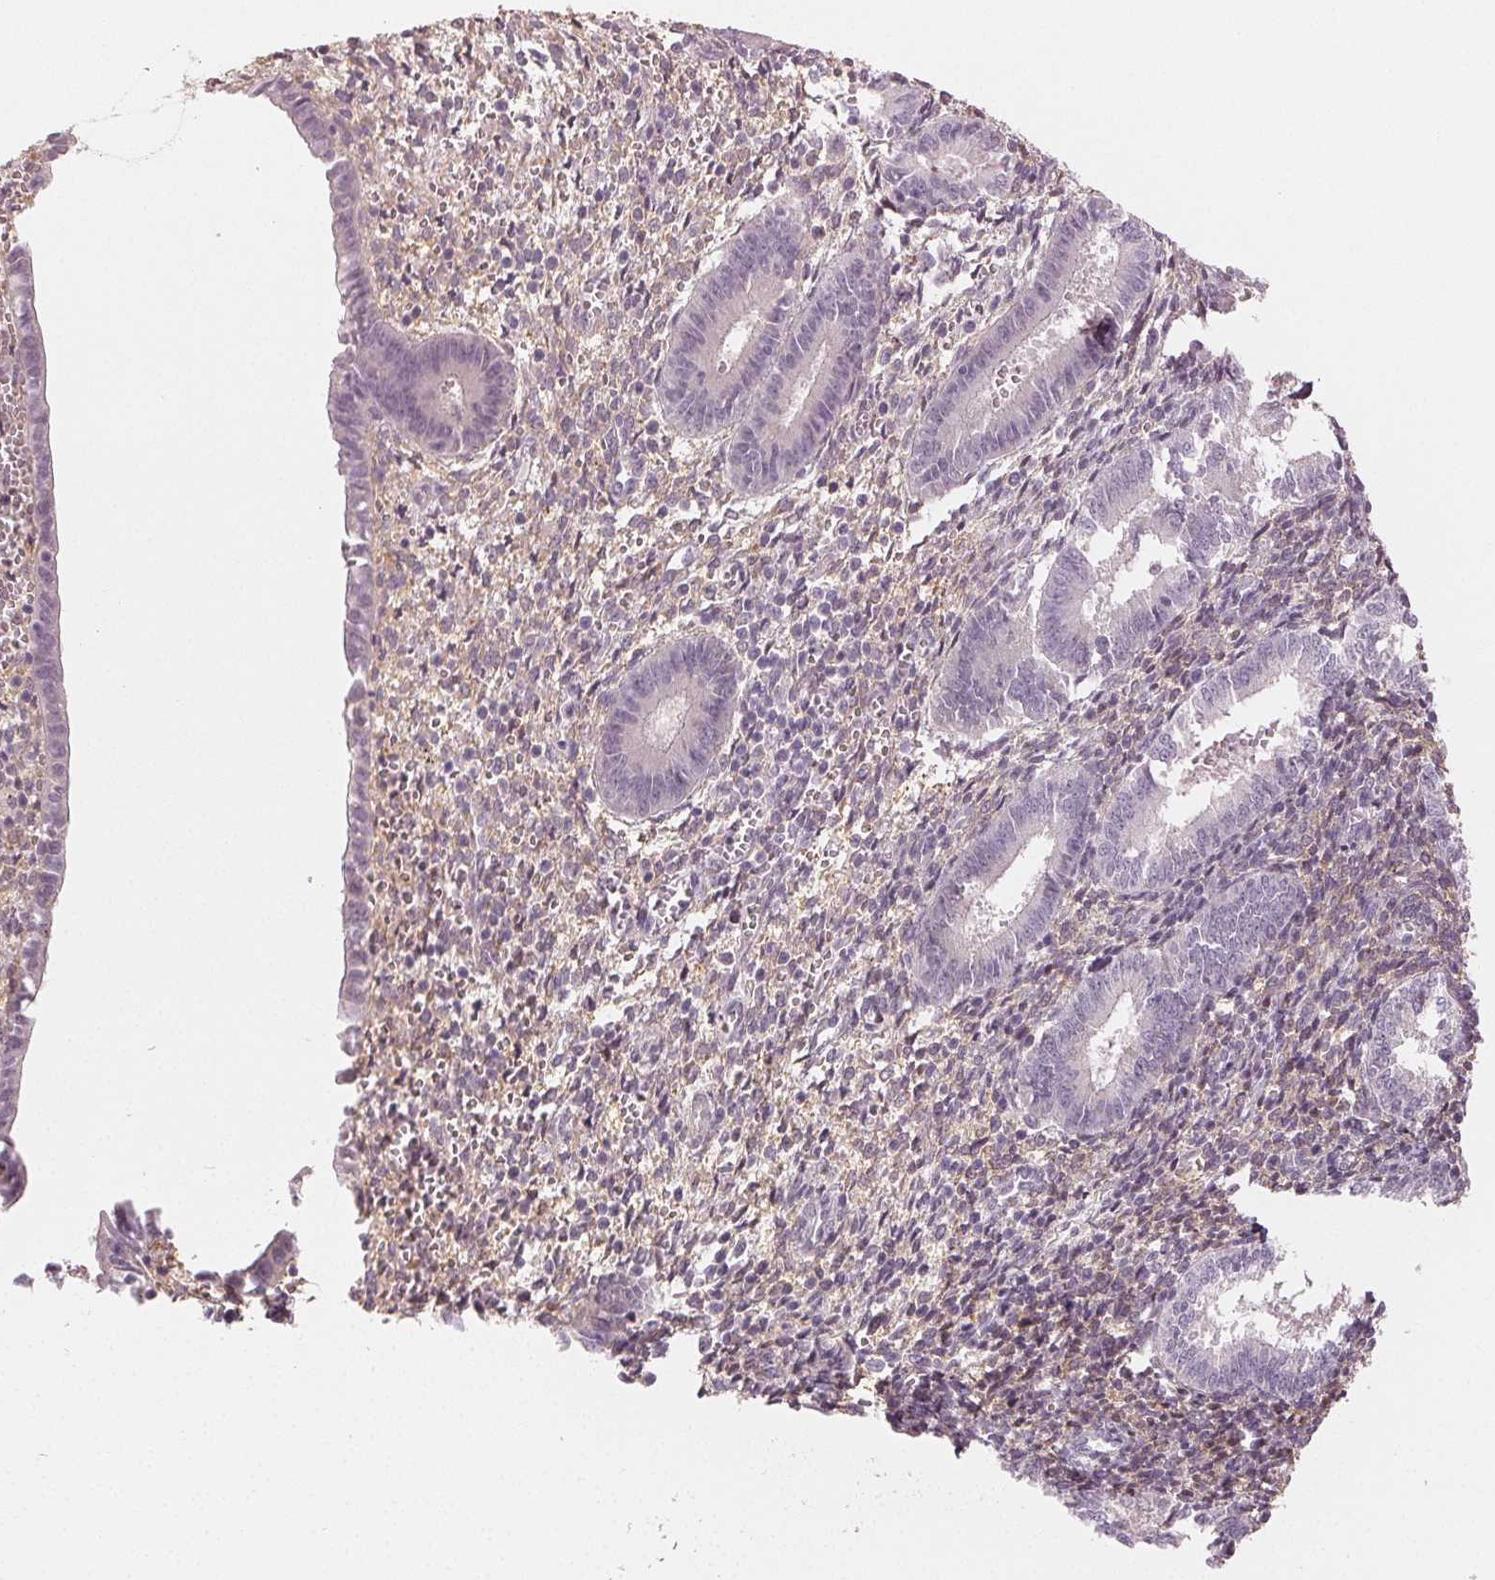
{"staining": {"intensity": "weak", "quantity": "<25%", "location": "cytoplasmic/membranous"}, "tissue": "endometrium", "cell_type": "Cells in endometrial stroma", "image_type": "normal", "snomed": [{"axis": "morphology", "description": "Normal tissue, NOS"}, {"axis": "topography", "description": "Endometrium"}], "caption": "High magnification brightfield microscopy of benign endometrium stained with DAB (brown) and counterstained with hematoxylin (blue): cells in endometrial stroma show no significant expression.", "gene": "MAP1LC3A", "patient": {"sex": "female", "age": 25}}